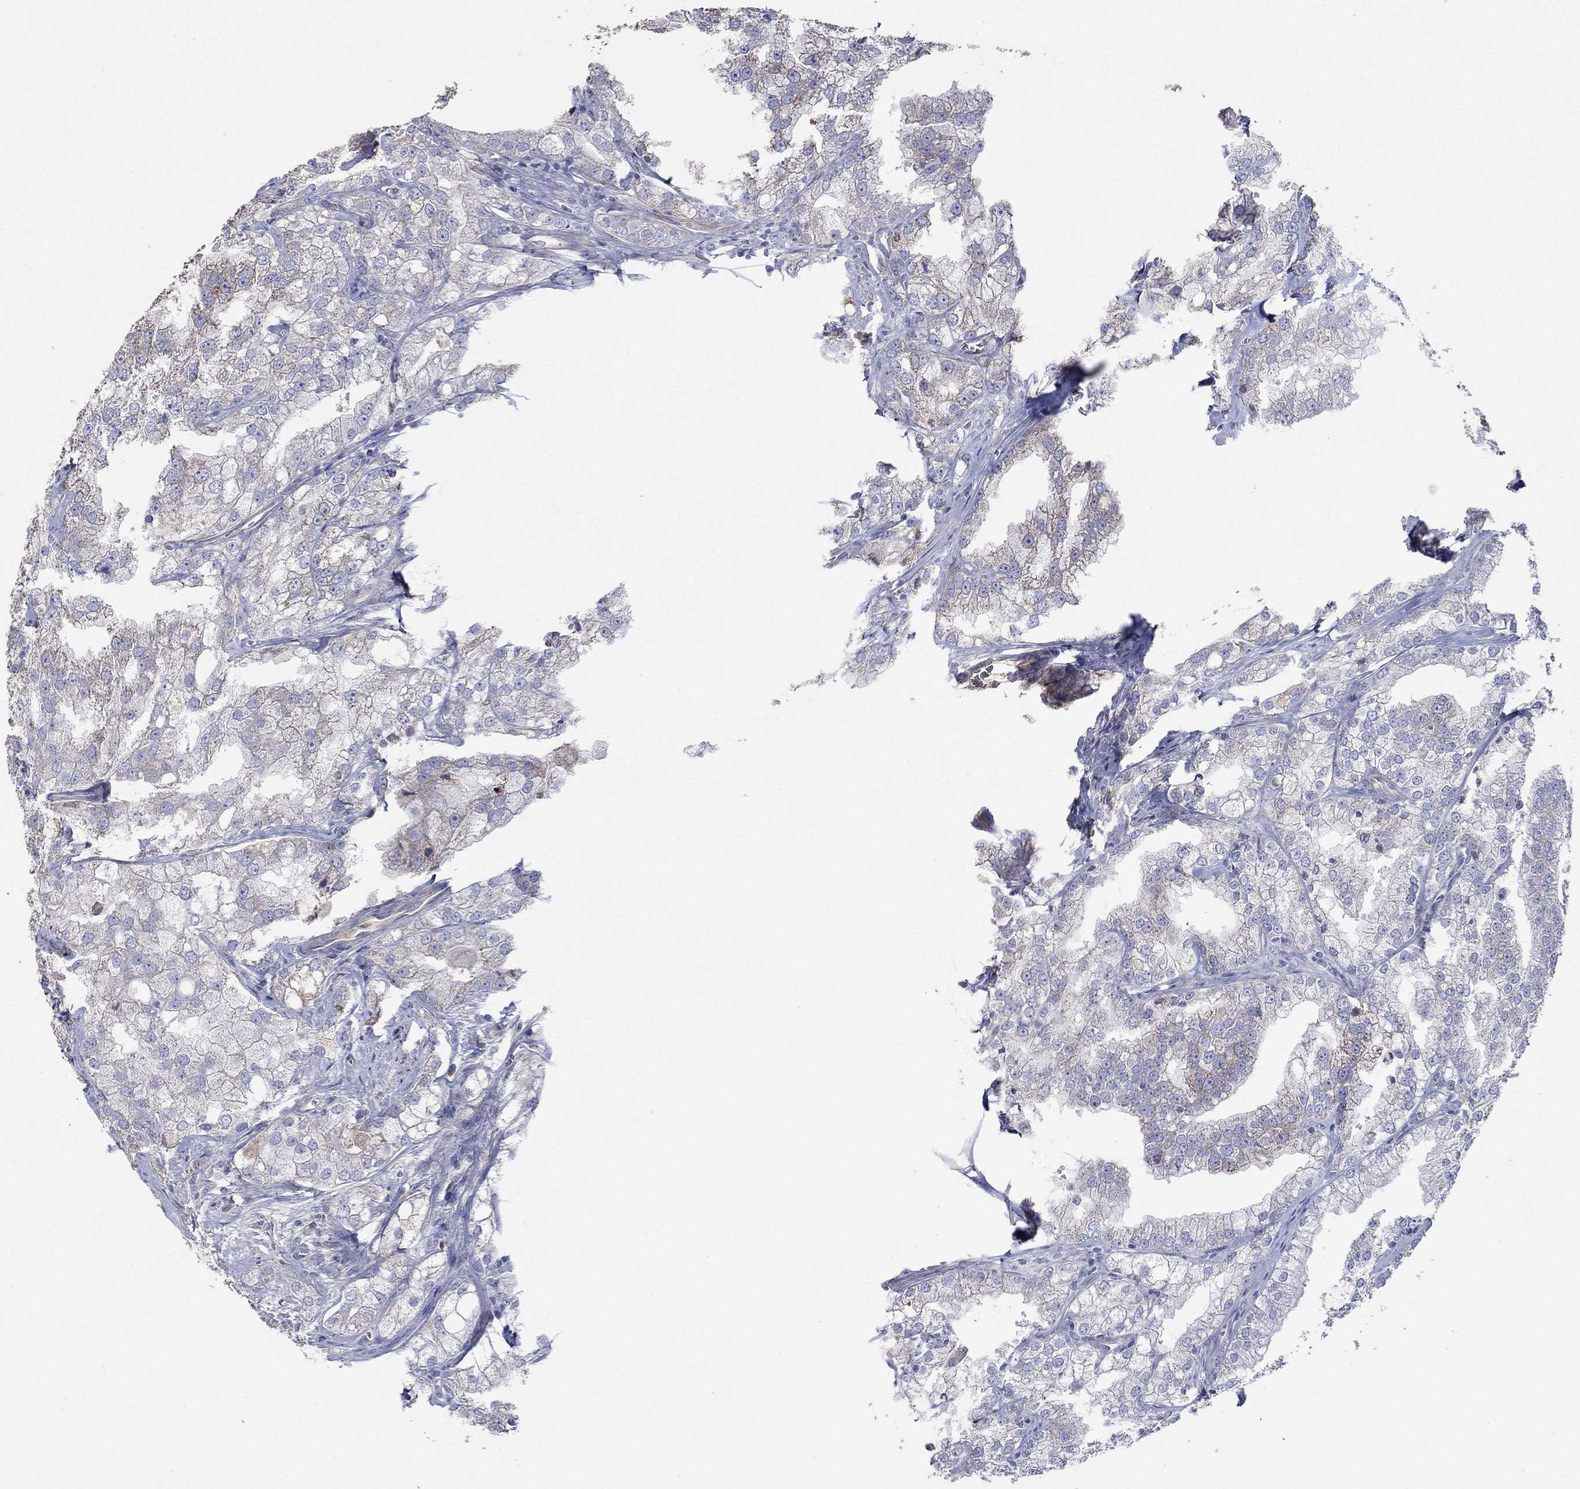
{"staining": {"intensity": "moderate", "quantity": "<25%", "location": "cytoplasmic/membranous"}, "tissue": "prostate cancer", "cell_type": "Tumor cells", "image_type": "cancer", "snomed": [{"axis": "morphology", "description": "Adenocarcinoma, NOS"}, {"axis": "topography", "description": "Prostate"}], "caption": "Immunohistochemistry photomicrograph of neoplastic tissue: human prostate cancer stained using IHC displays low levels of moderate protein expression localized specifically in the cytoplasmic/membranous of tumor cells, appearing as a cytoplasmic/membranous brown color.", "gene": "CLVS1", "patient": {"sex": "male", "age": 70}}